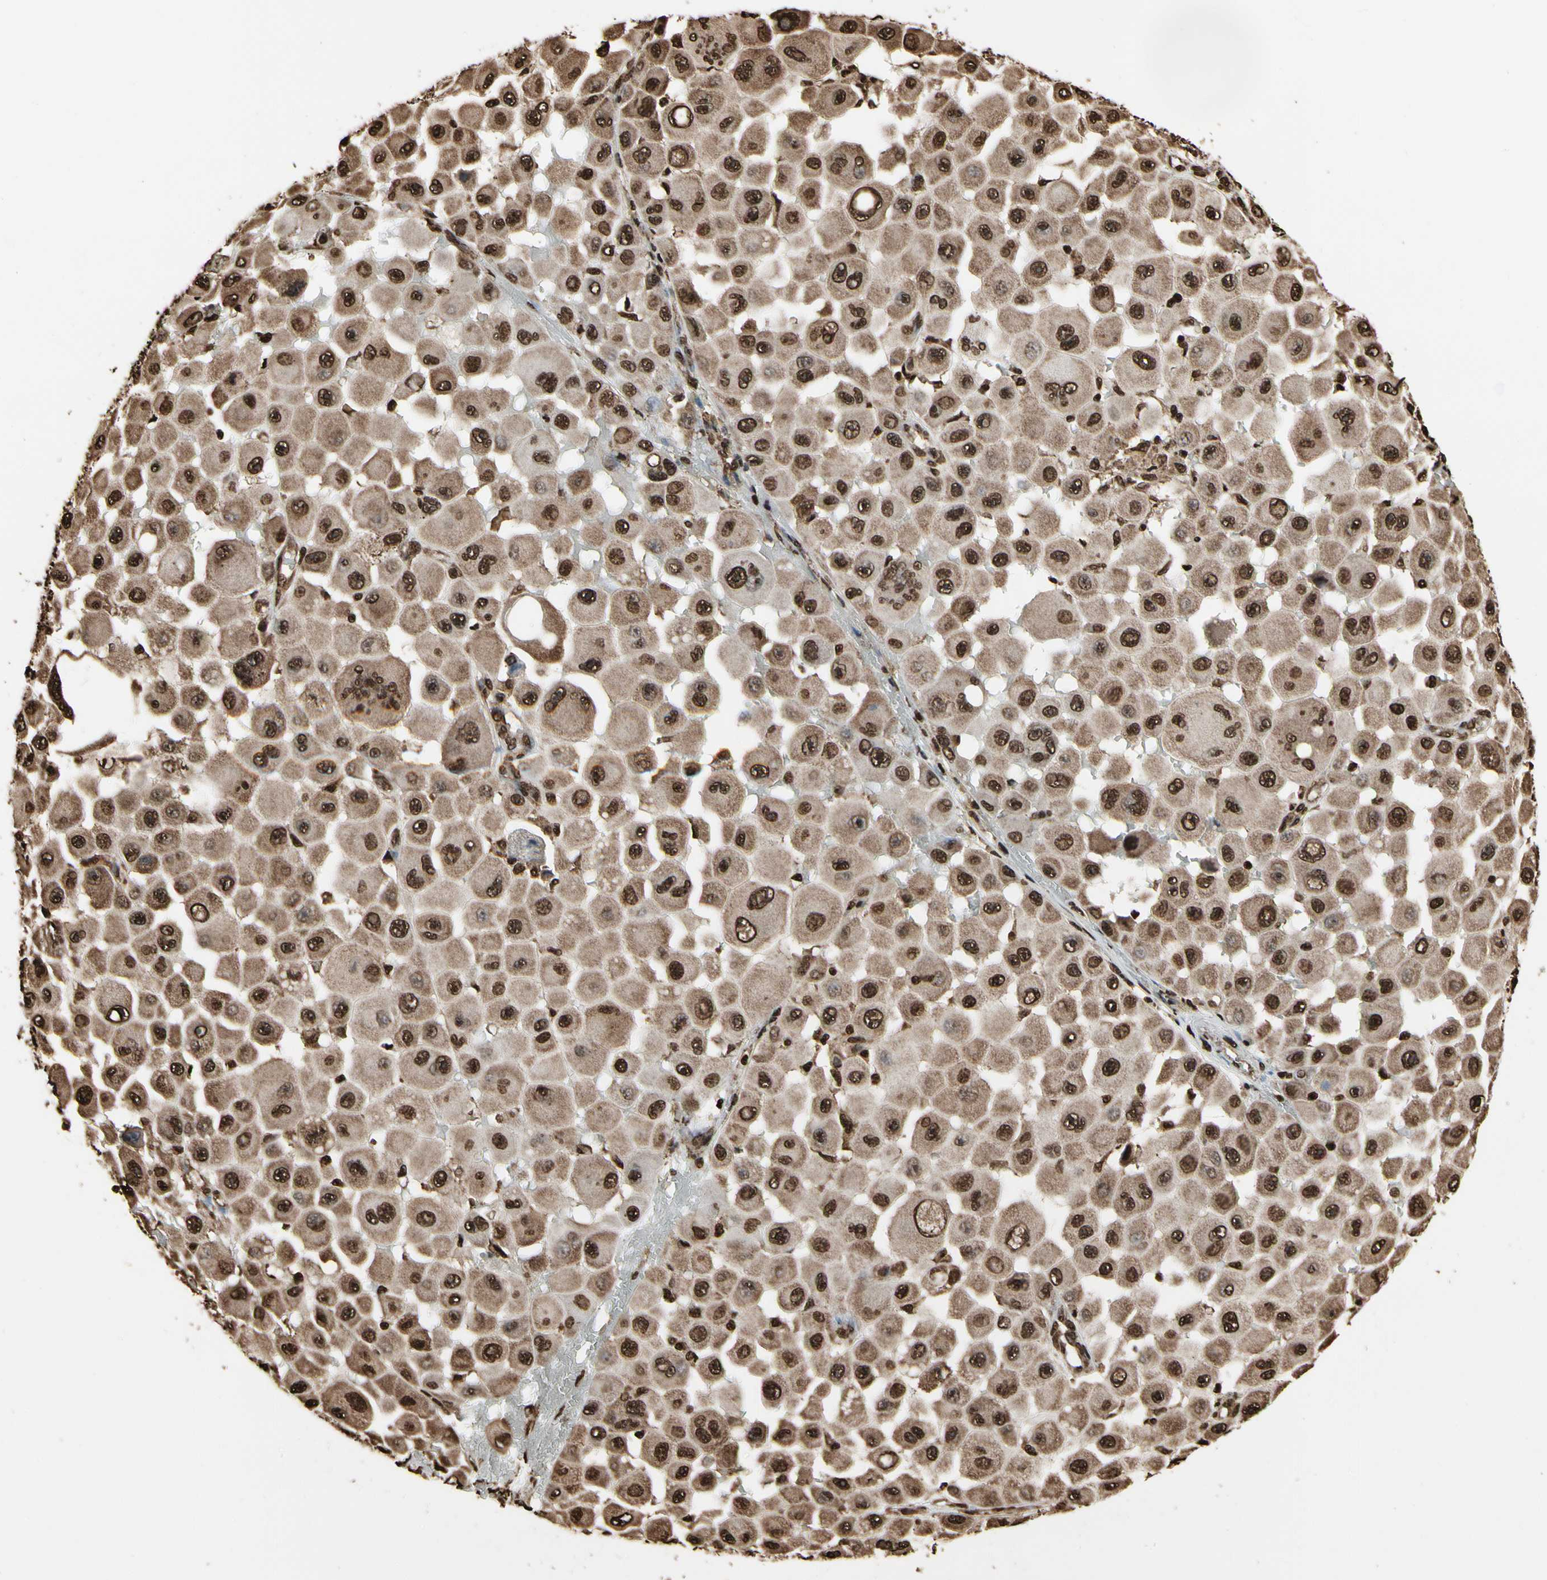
{"staining": {"intensity": "strong", "quantity": ">75%", "location": "cytoplasmic/membranous,nuclear"}, "tissue": "melanoma", "cell_type": "Tumor cells", "image_type": "cancer", "snomed": [{"axis": "morphology", "description": "Malignant melanoma, NOS"}, {"axis": "topography", "description": "Skin"}], "caption": "Approximately >75% of tumor cells in melanoma exhibit strong cytoplasmic/membranous and nuclear protein positivity as visualized by brown immunohistochemical staining.", "gene": "HNRNPK", "patient": {"sex": "female", "age": 81}}